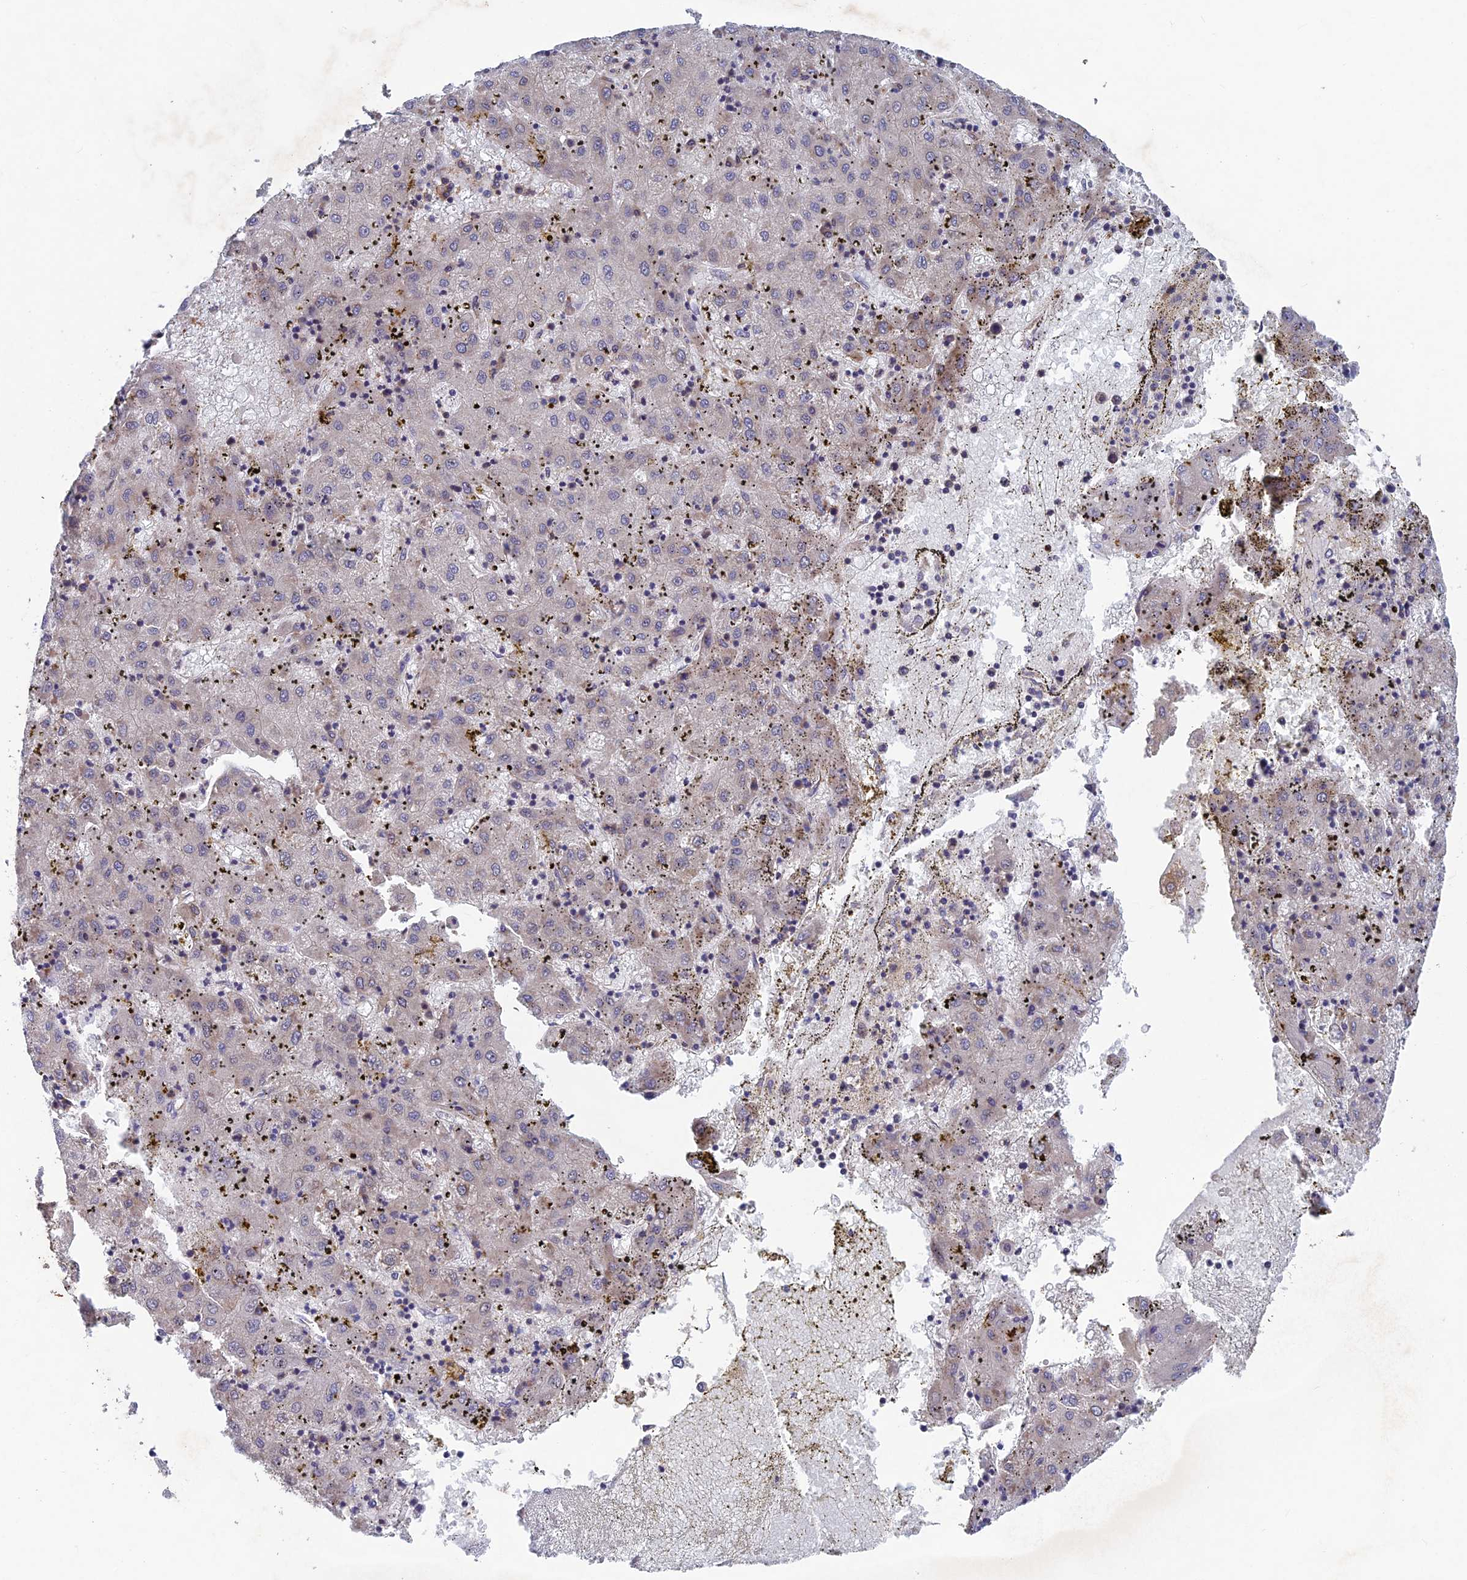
{"staining": {"intensity": "weak", "quantity": "<25%", "location": "cytoplasmic/membranous"}, "tissue": "liver cancer", "cell_type": "Tumor cells", "image_type": "cancer", "snomed": [{"axis": "morphology", "description": "Carcinoma, Hepatocellular, NOS"}, {"axis": "topography", "description": "Liver"}], "caption": "This is an IHC micrograph of human liver hepatocellular carcinoma. There is no positivity in tumor cells.", "gene": "NCAPG", "patient": {"sex": "male", "age": 72}}